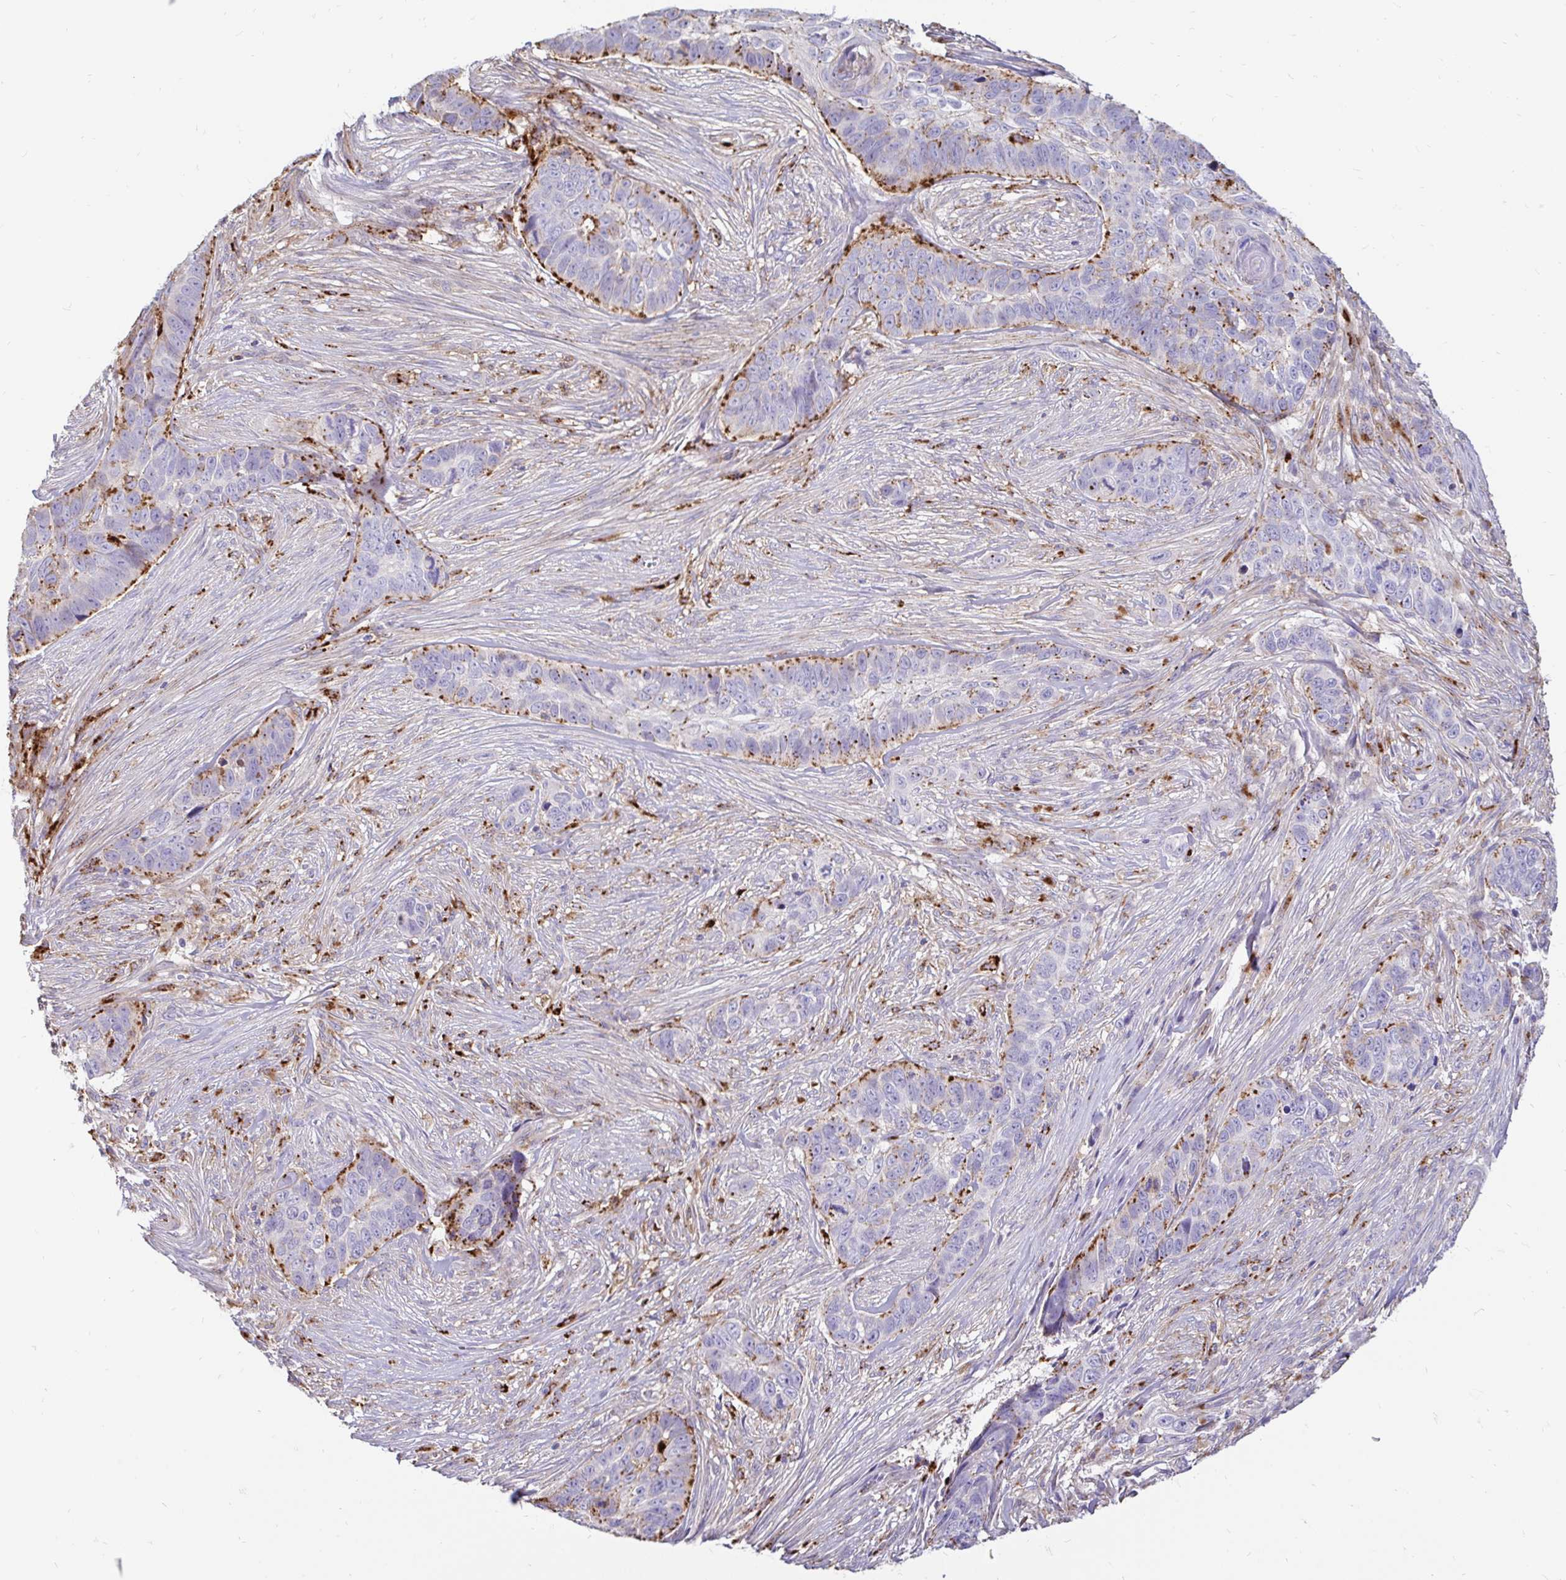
{"staining": {"intensity": "moderate", "quantity": "<25%", "location": "cytoplasmic/membranous"}, "tissue": "skin cancer", "cell_type": "Tumor cells", "image_type": "cancer", "snomed": [{"axis": "morphology", "description": "Basal cell carcinoma"}, {"axis": "topography", "description": "Skin"}], "caption": "Skin basal cell carcinoma stained for a protein displays moderate cytoplasmic/membranous positivity in tumor cells. (DAB = brown stain, brightfield microscopy at high magnification).", "gene": "FUCA1", "patient": {"sex": "female", "age": 82}}